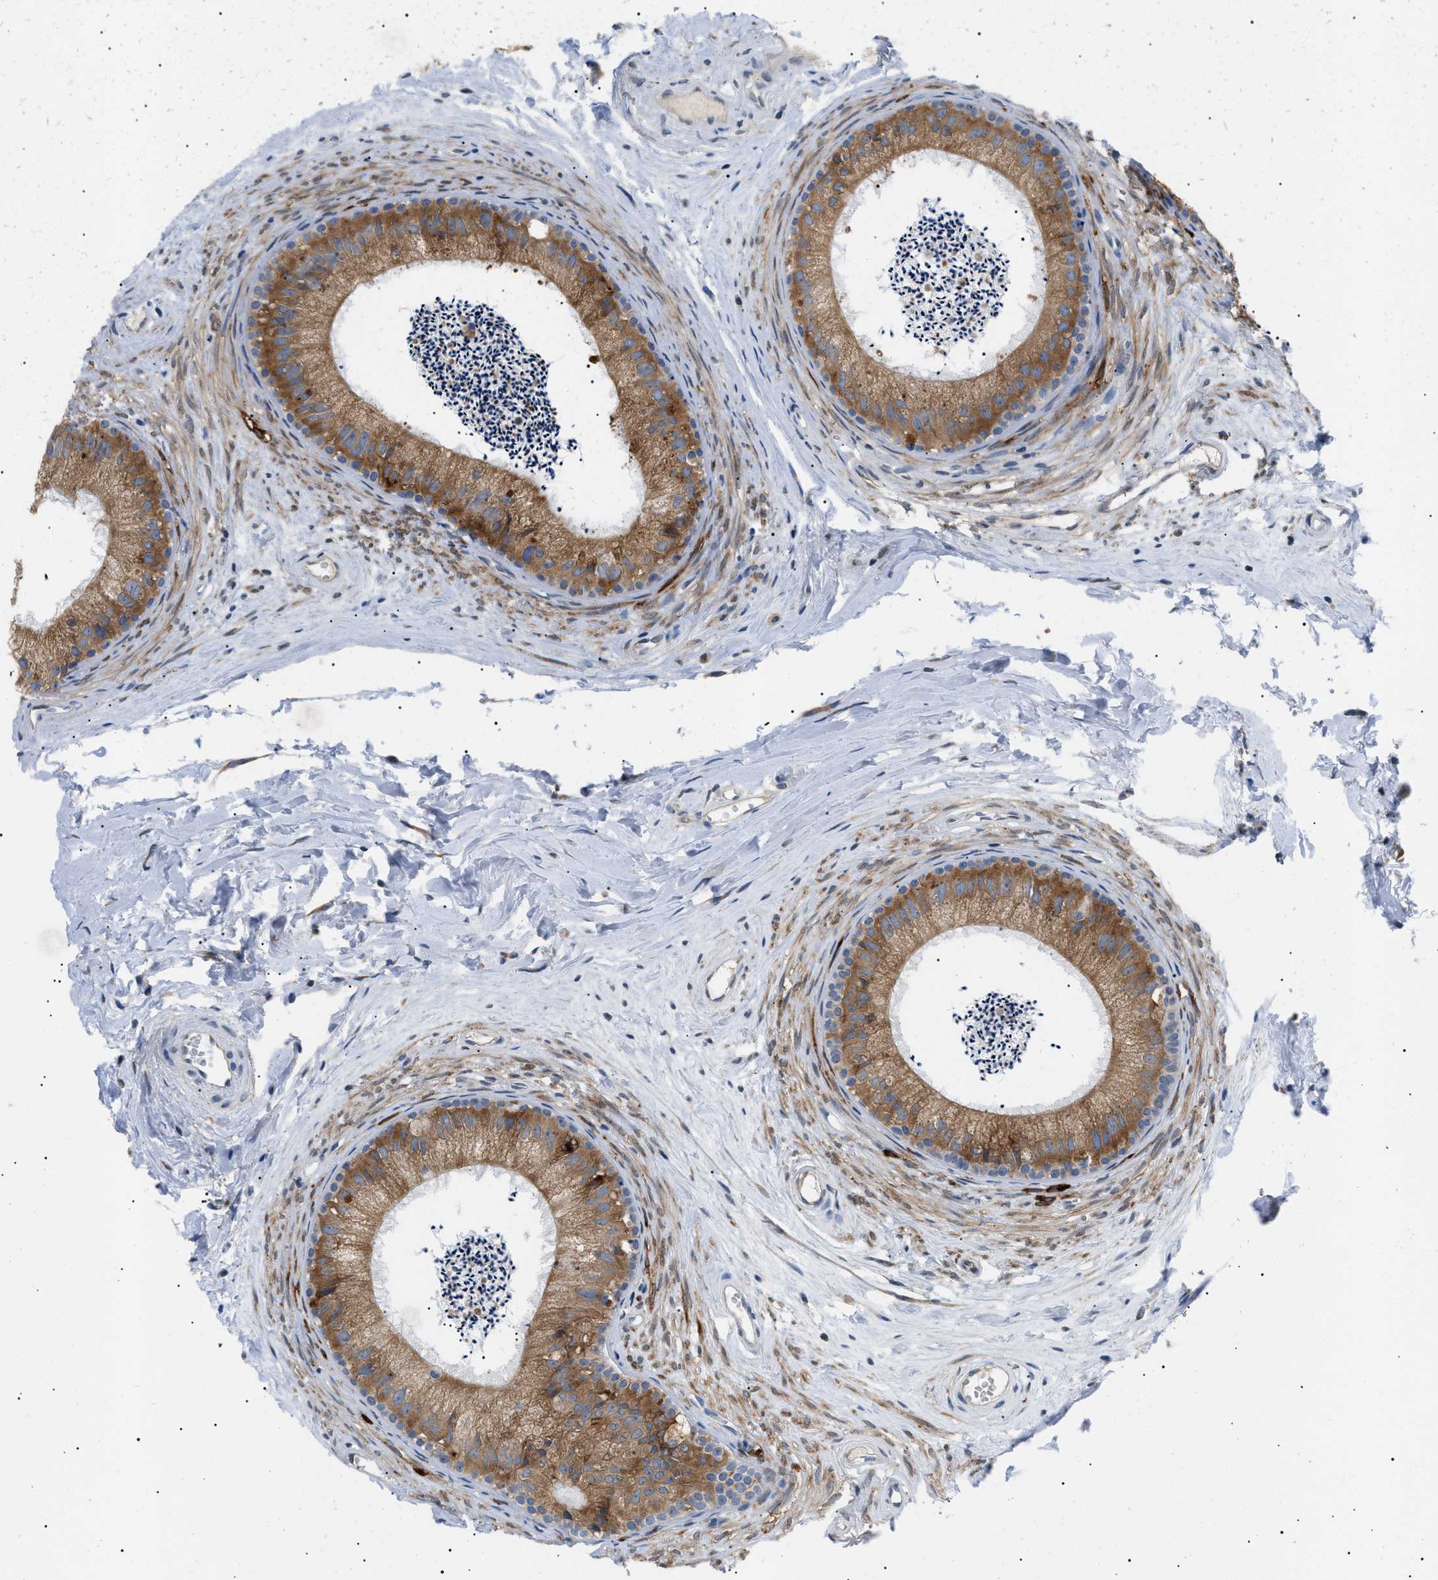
{"staining": {"intensity": "moderate", "quantity": ">75%", "location": "cytoplasmic/membranous"}, "tissue": "epididymis", "cell_type": "Glandular cells", "image_type": "normal", "snomed": [{"axis": "morphology", "description": "Normal tissue, NOS"}, {"axis": "topography", "description": "Epididymis"}], "caption": "Immunohistochemistry (IHC) photomicrograph of unremarkable epididymis: epididymis stained using immunohistochemistry reveals medium levels of moderate protein expression localized specifically in the cytoplasmic/membranous of glandular cells, appearing as a cytoplasmic/membranous brown color.", "gene": "DERL1", "patient": {"sex": "male", "age": 56}}